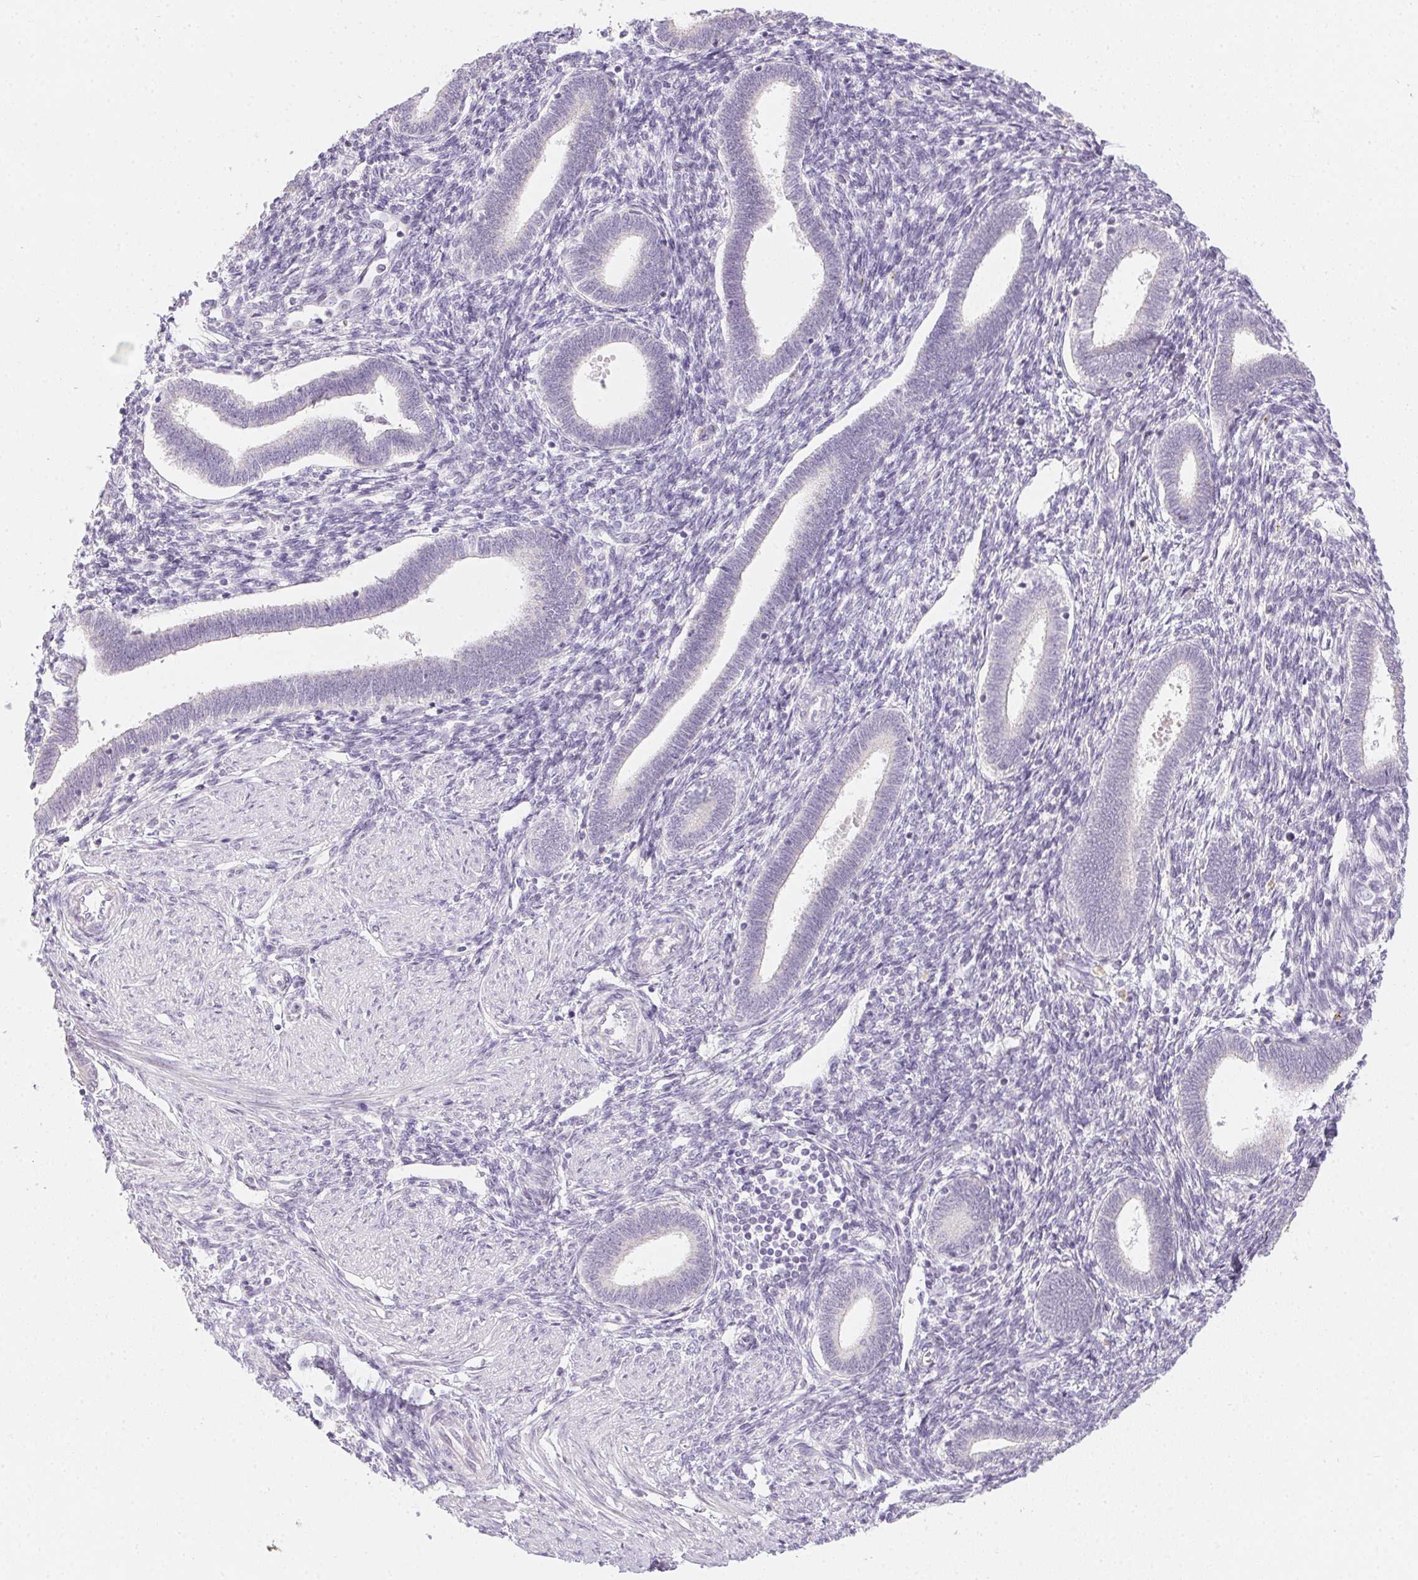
{"staining": {"intensity": "negative", "quantity": "none", "location": "none"}, "tissue": "endometrium", "cell_type": "Cells in endometrial stroma", "image_type": "normal", "snomed": [{"axis": "morphology", "description": "Normal tissue, NOS"}, {"axis": "topography", "description": "Endometrium"}], "caption": "High power microscopy micrograph of an IHC photomicrograph of benign endometrium, revealing no significant expression in cells in endometrial stroma.", "gene": "CTCFL", "patient": {"sex": "female", "age": 42}}